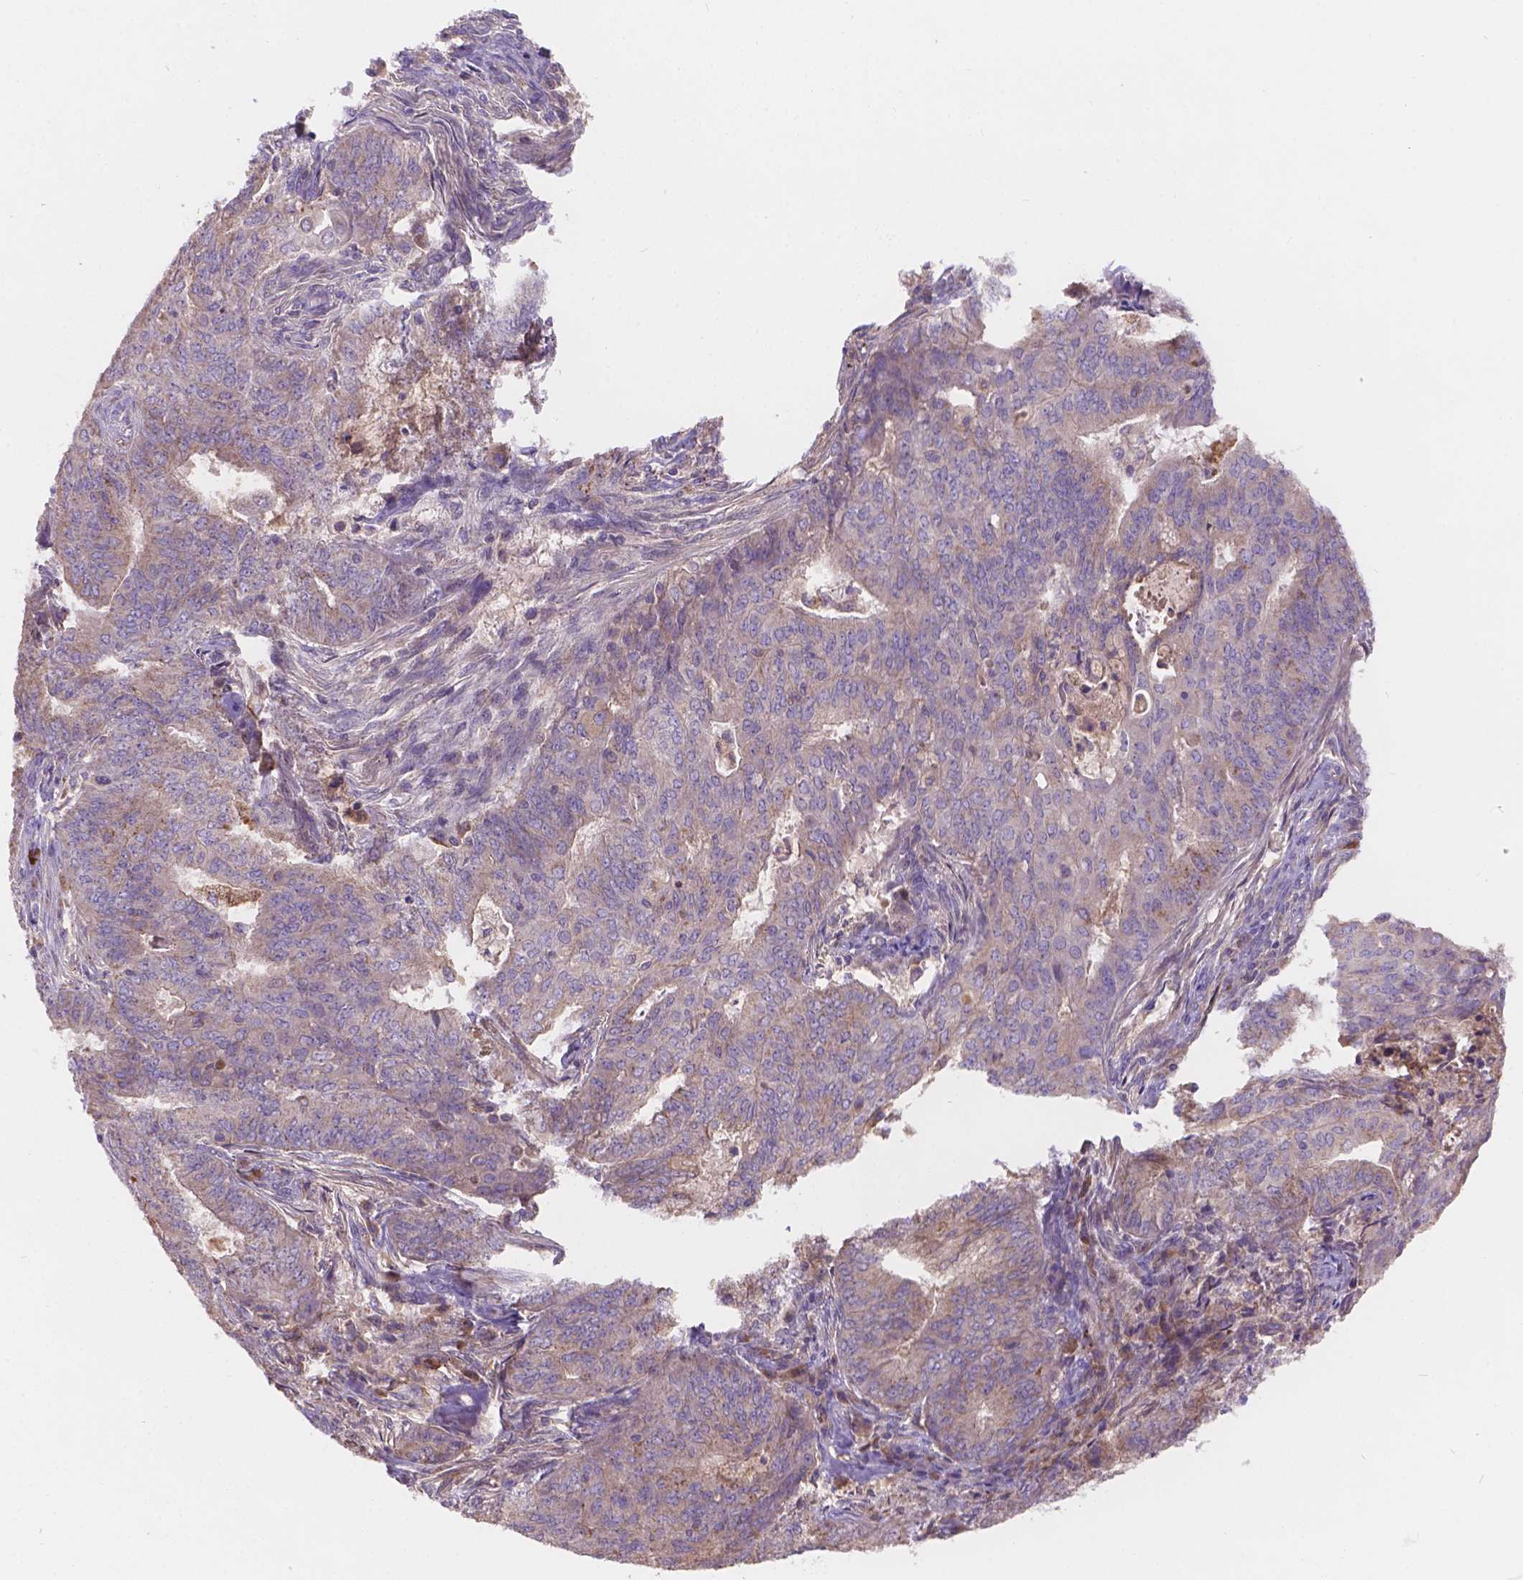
{"staining": {"intensity": "moderate", "quantity": ">75%", "location": "cytoplasmic/membranous"}, "tissue": "endometrial cancer", "cell_type": "Tumor cells", "image_type": "cancer", "snomed": [{"axis": "morphology", "description": "Adenocarcinoma, NOS"}, {"axis": "topography", "description": "Endometrium"}], "caption": "Tumor cells demonstrate moderate cytoplasmic/membranous staining in about >75% of cells in endometrial adenocarcinoma. (Stains: DAB in brown, nuclei in blue, Microscopy: brightfield microscopy at high magnification).", "gene": "CDK10", "patient": {"sex": "female", "age": 62}}